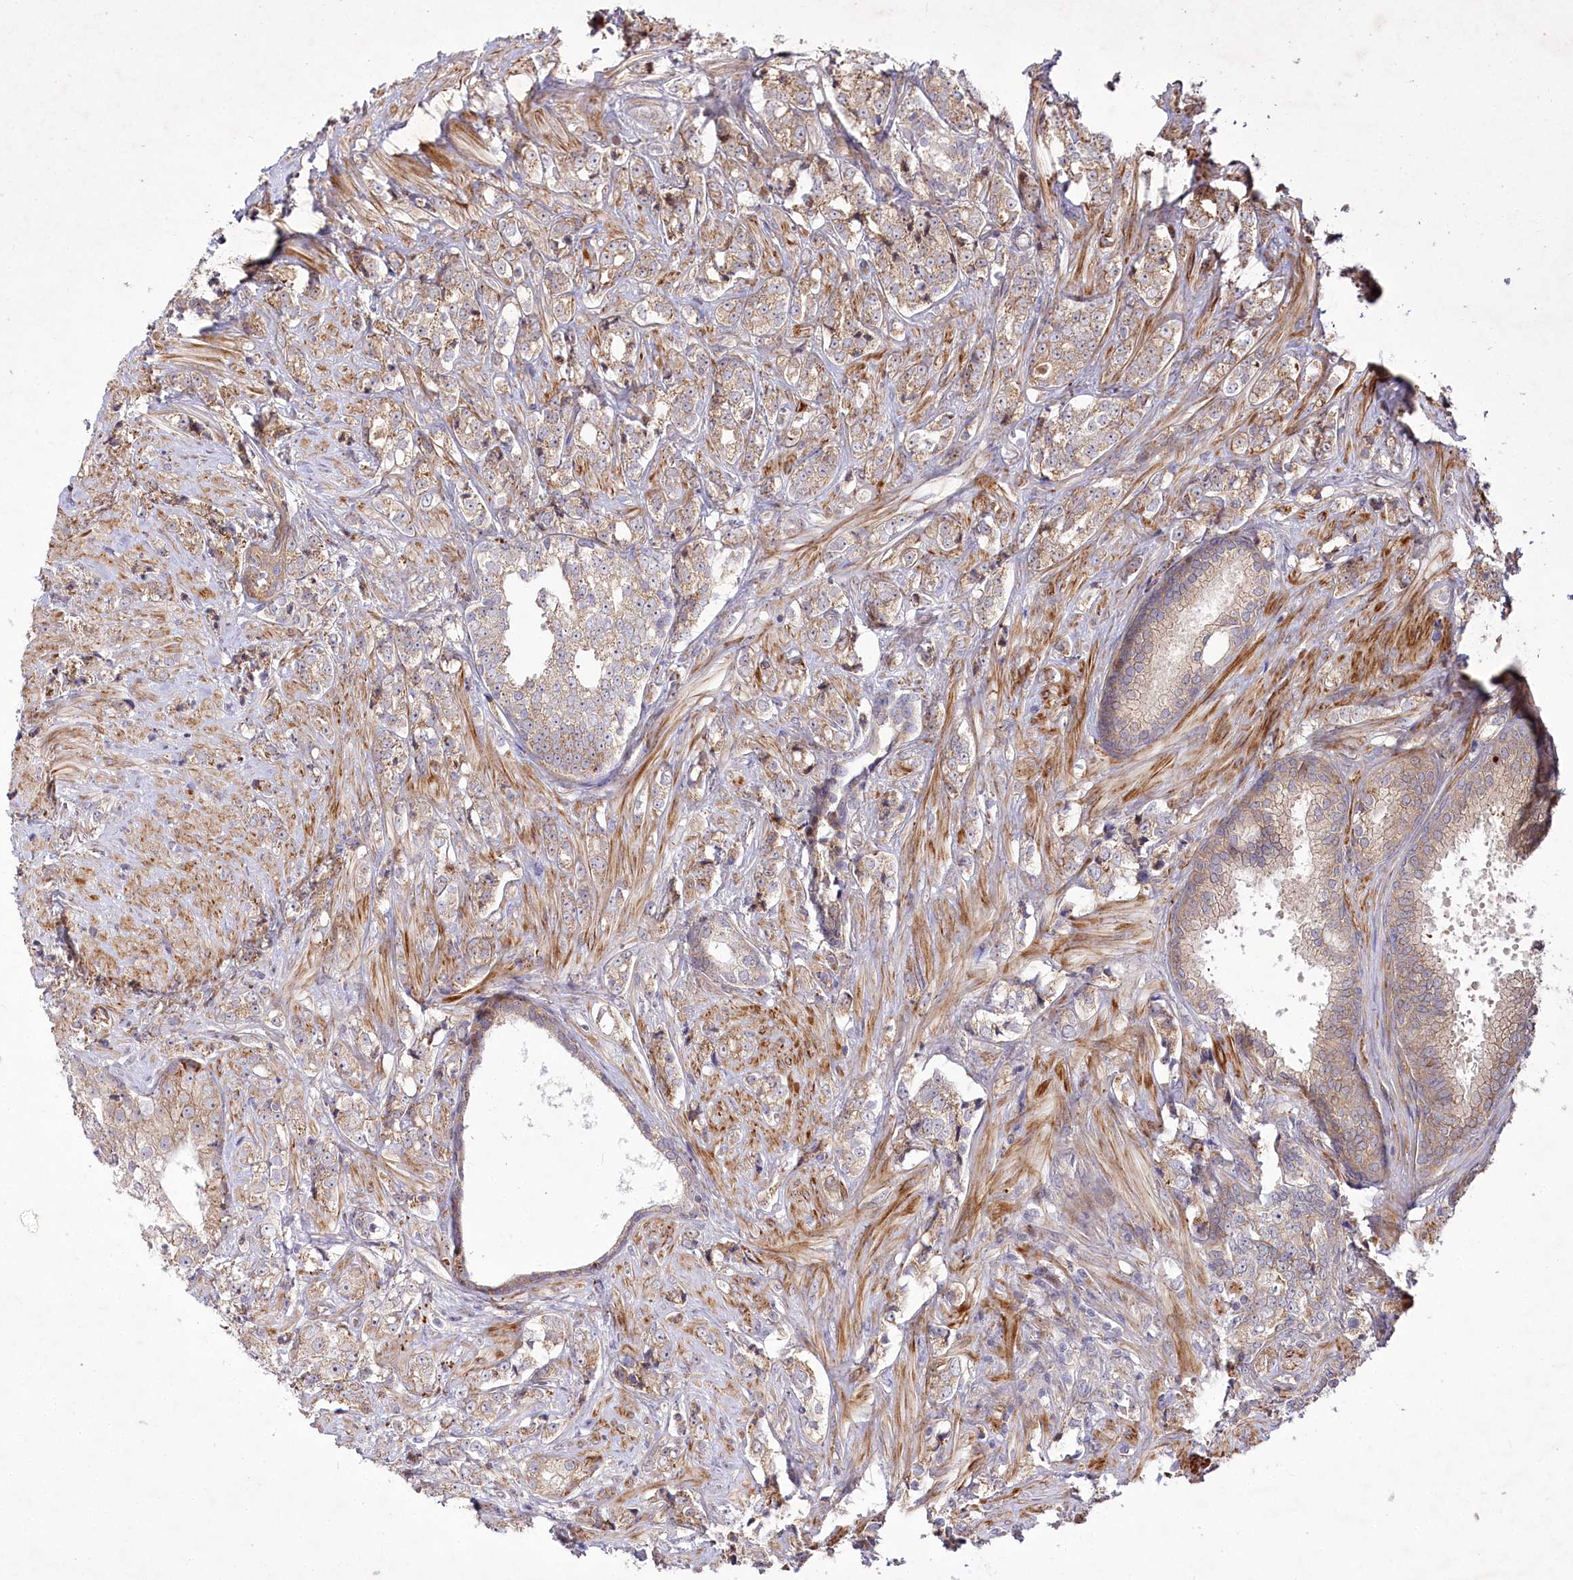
{"staining": {"intensity": "moderate", "quantity": ">75%", "location": "cytoplasmic/membranous"}, "tissue": "prostate cancer", "cell_type": "Tumor cells", "image_type": "cancer", "snomed": [{"axis": "morphology", "description": "Adenocarcinoma, High grade"}, {"axis": "topography", "description": "Prostate"}], "caption": "This is an image of IHC staining of prostate cancer (adenocarcinoma (high-grade)), which shows moderate staining in the cytoplasmic/membranous of tumor cells.", "gene": "PSTK", "patient": {"sex": "male", "age": 69}}